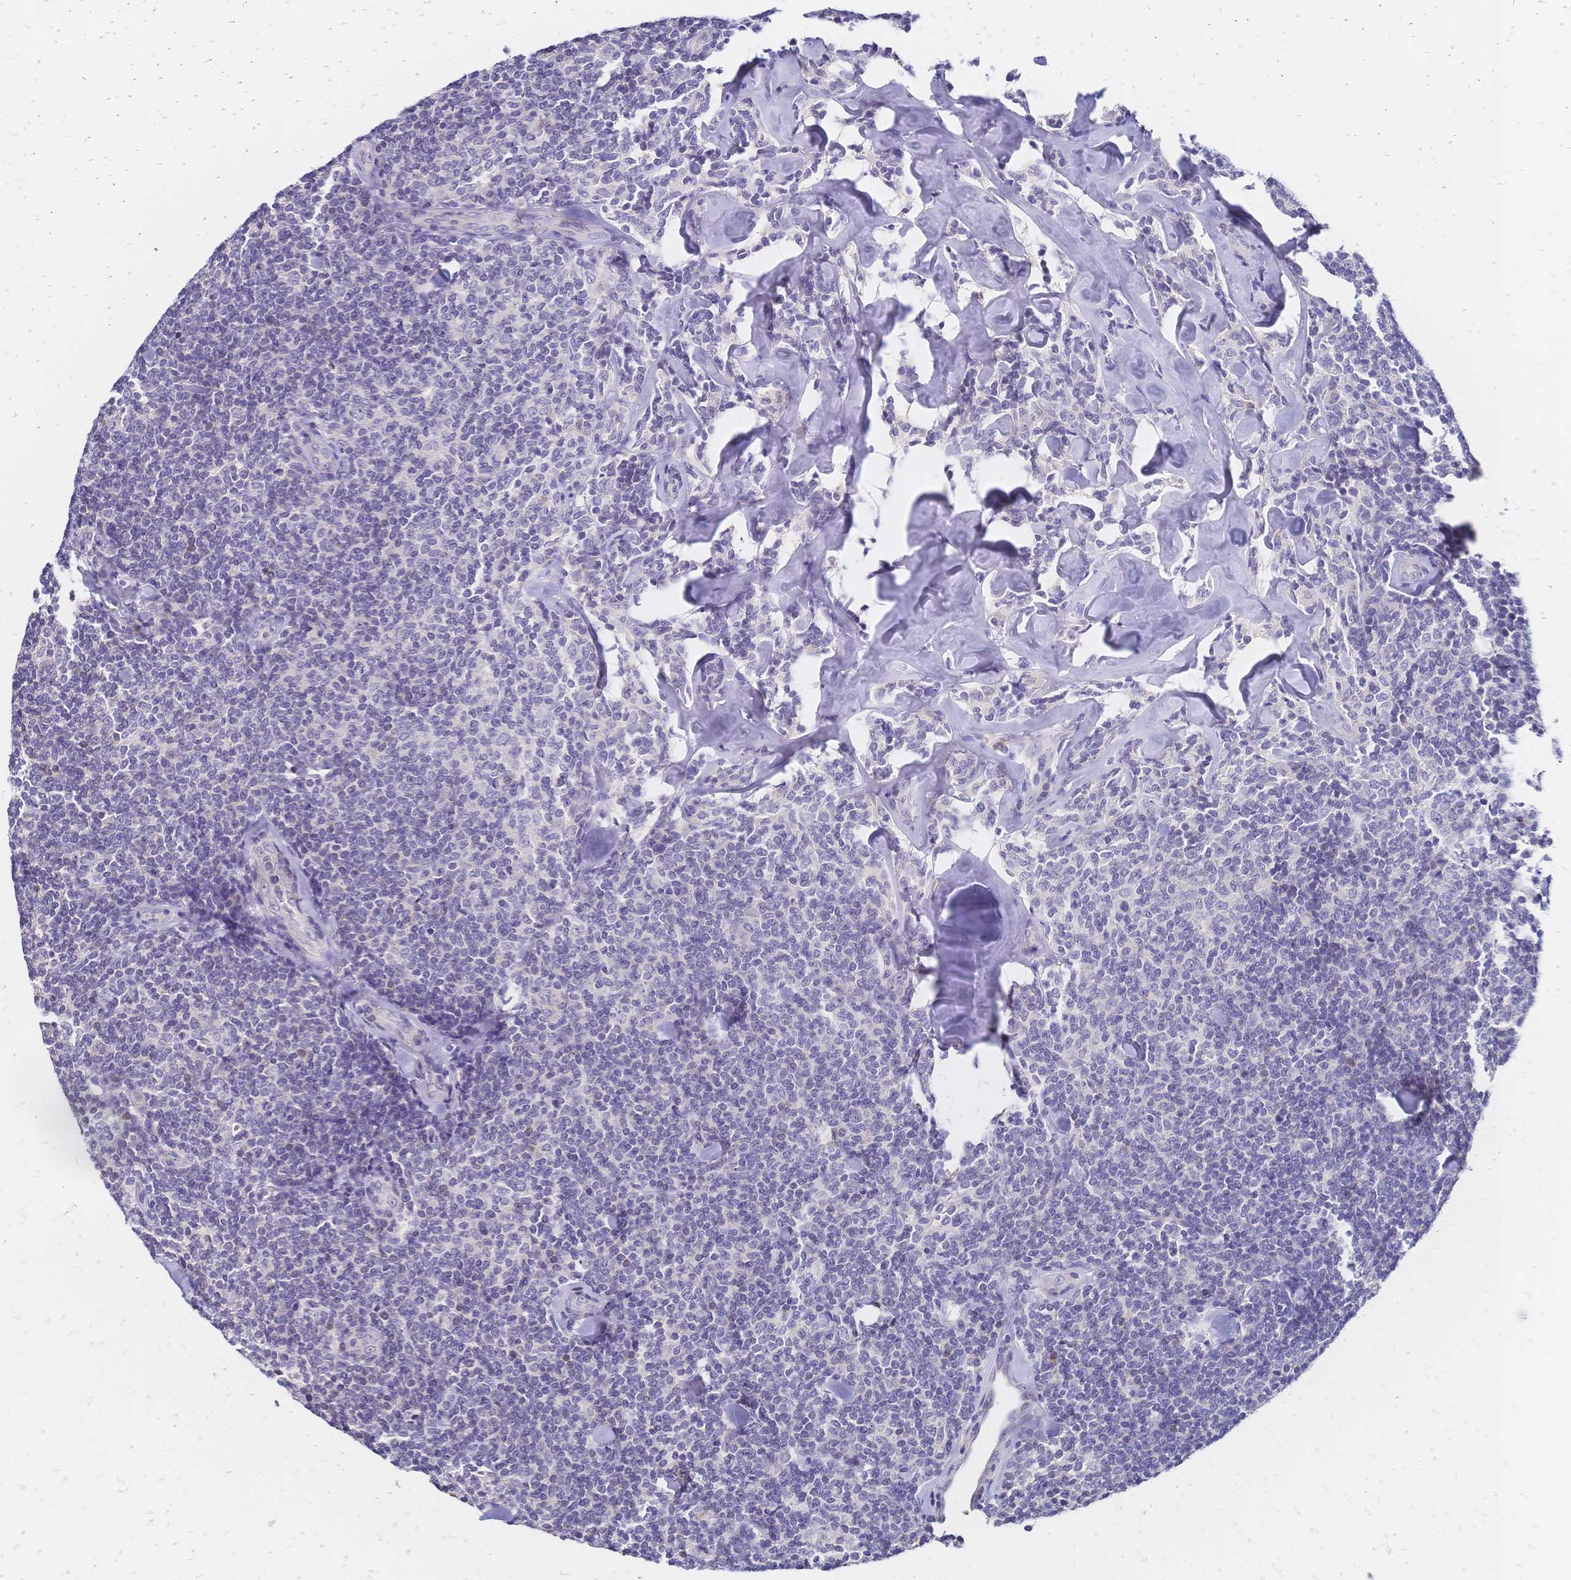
{"staining": {"intensity": "negative", "quantity": "none", "location": "none"}, "tissue": "lymphoma", "cell_type": "Tumor cells", "image_type": "cancer", "snomed": [{"axis": "morphology", "description": "Malignant lymphoma, non-Hodgkin's type, Low grade"}, {"axis": "topography", "description": "Lymph node"}], "caption": "Histopathology image shows no protein staining in tumor cells of lymphoma tissue.", "gene": "DTNB", "patient": {"sex": "female", "age": 56}}